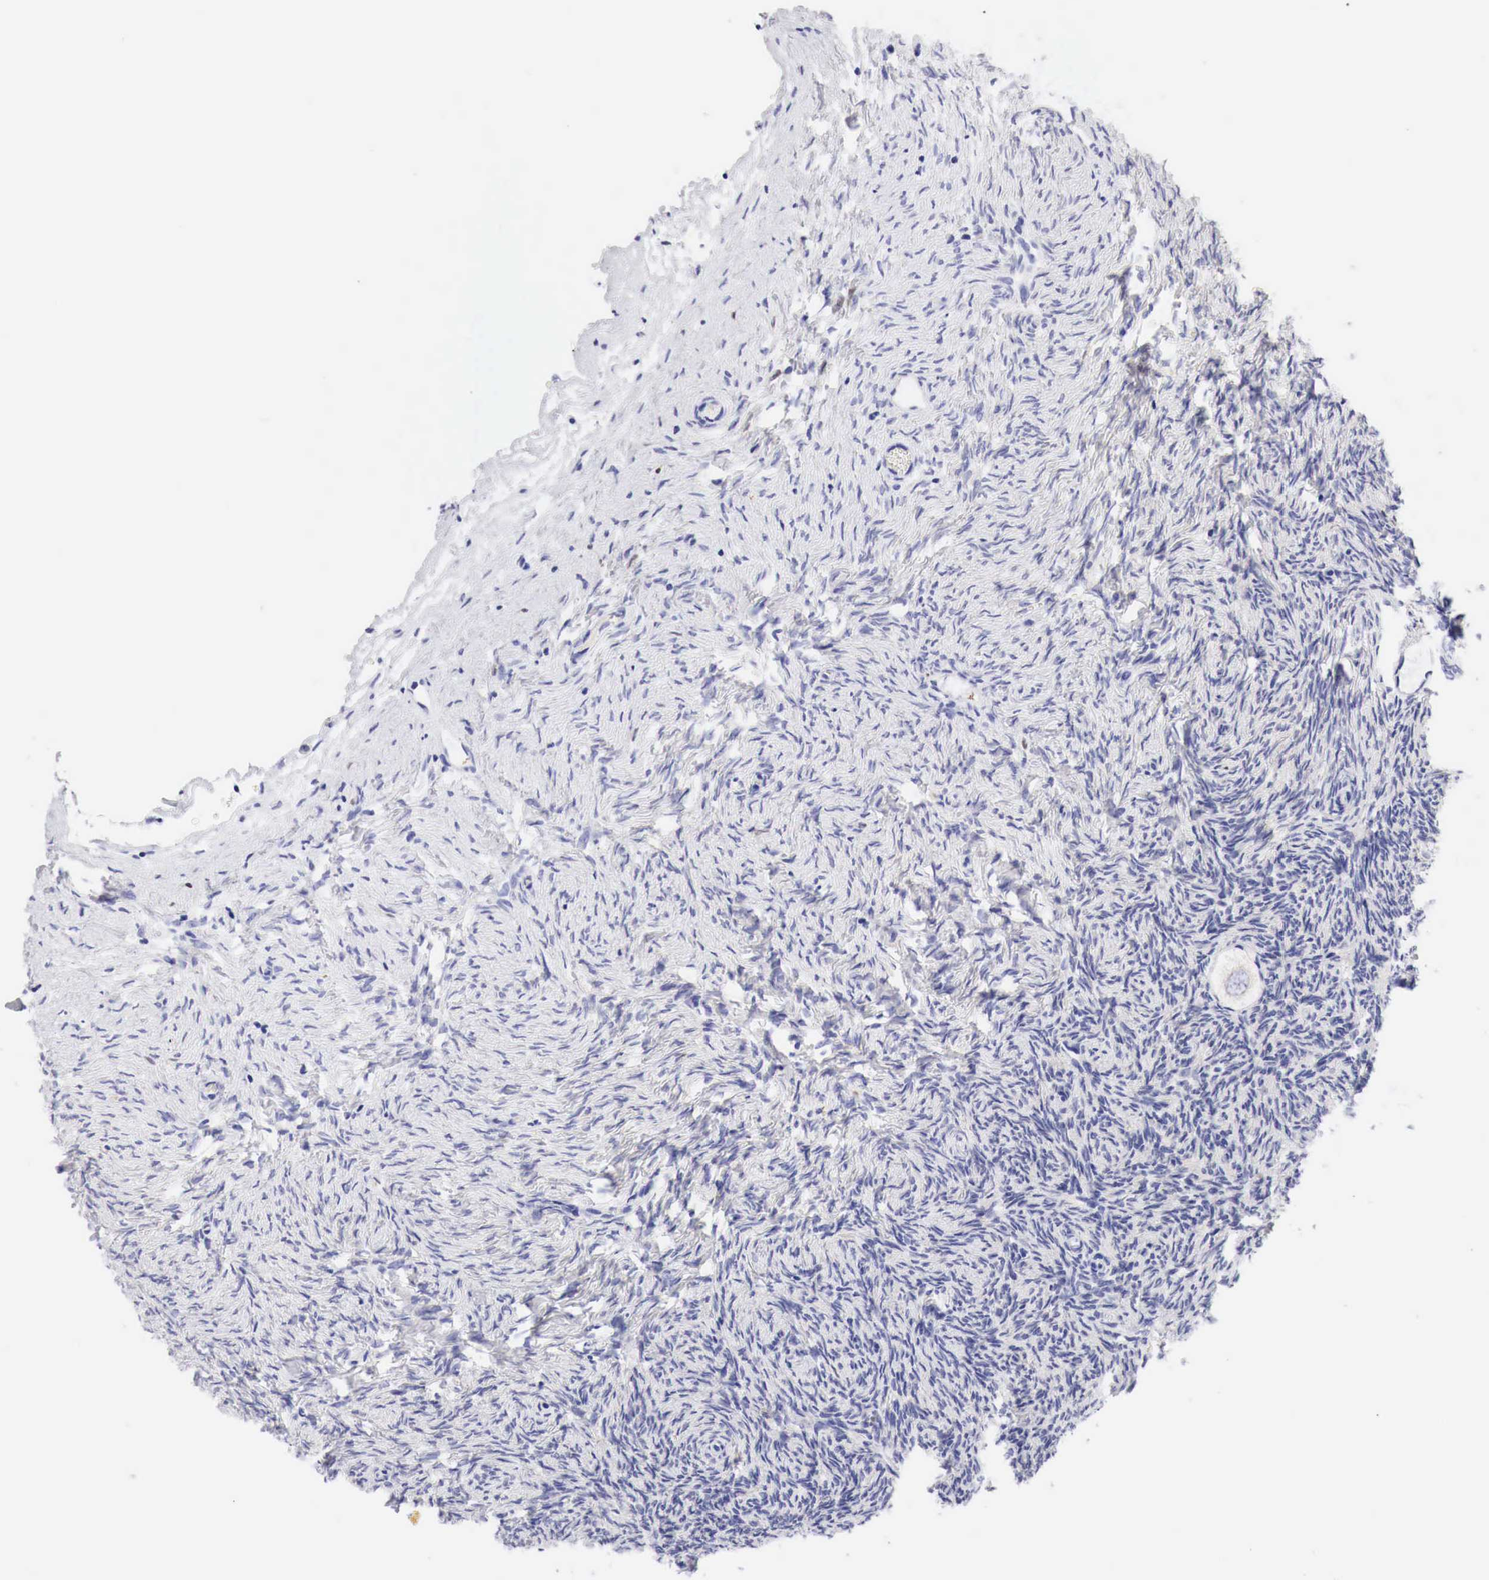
{"staining": {"intensity": "negative", "quantity": "none", "location": "none"}, "tissue": "ovary", "cell_type": "Follicle cells", "image_type": "normal", "snomed": [{"axis": "morphology", "description": "Normal tissue, NOS"}, {"axis": "topography", "description": "Ovary"}], "caption": "Immunohistochemistry (IHC) micrograph of unremarkable ovary stained for a protein (brown), which displays no positivity in follicle cells.", "gene": "CDKN2A", "patient": {"sex": "female", "age": 32}}